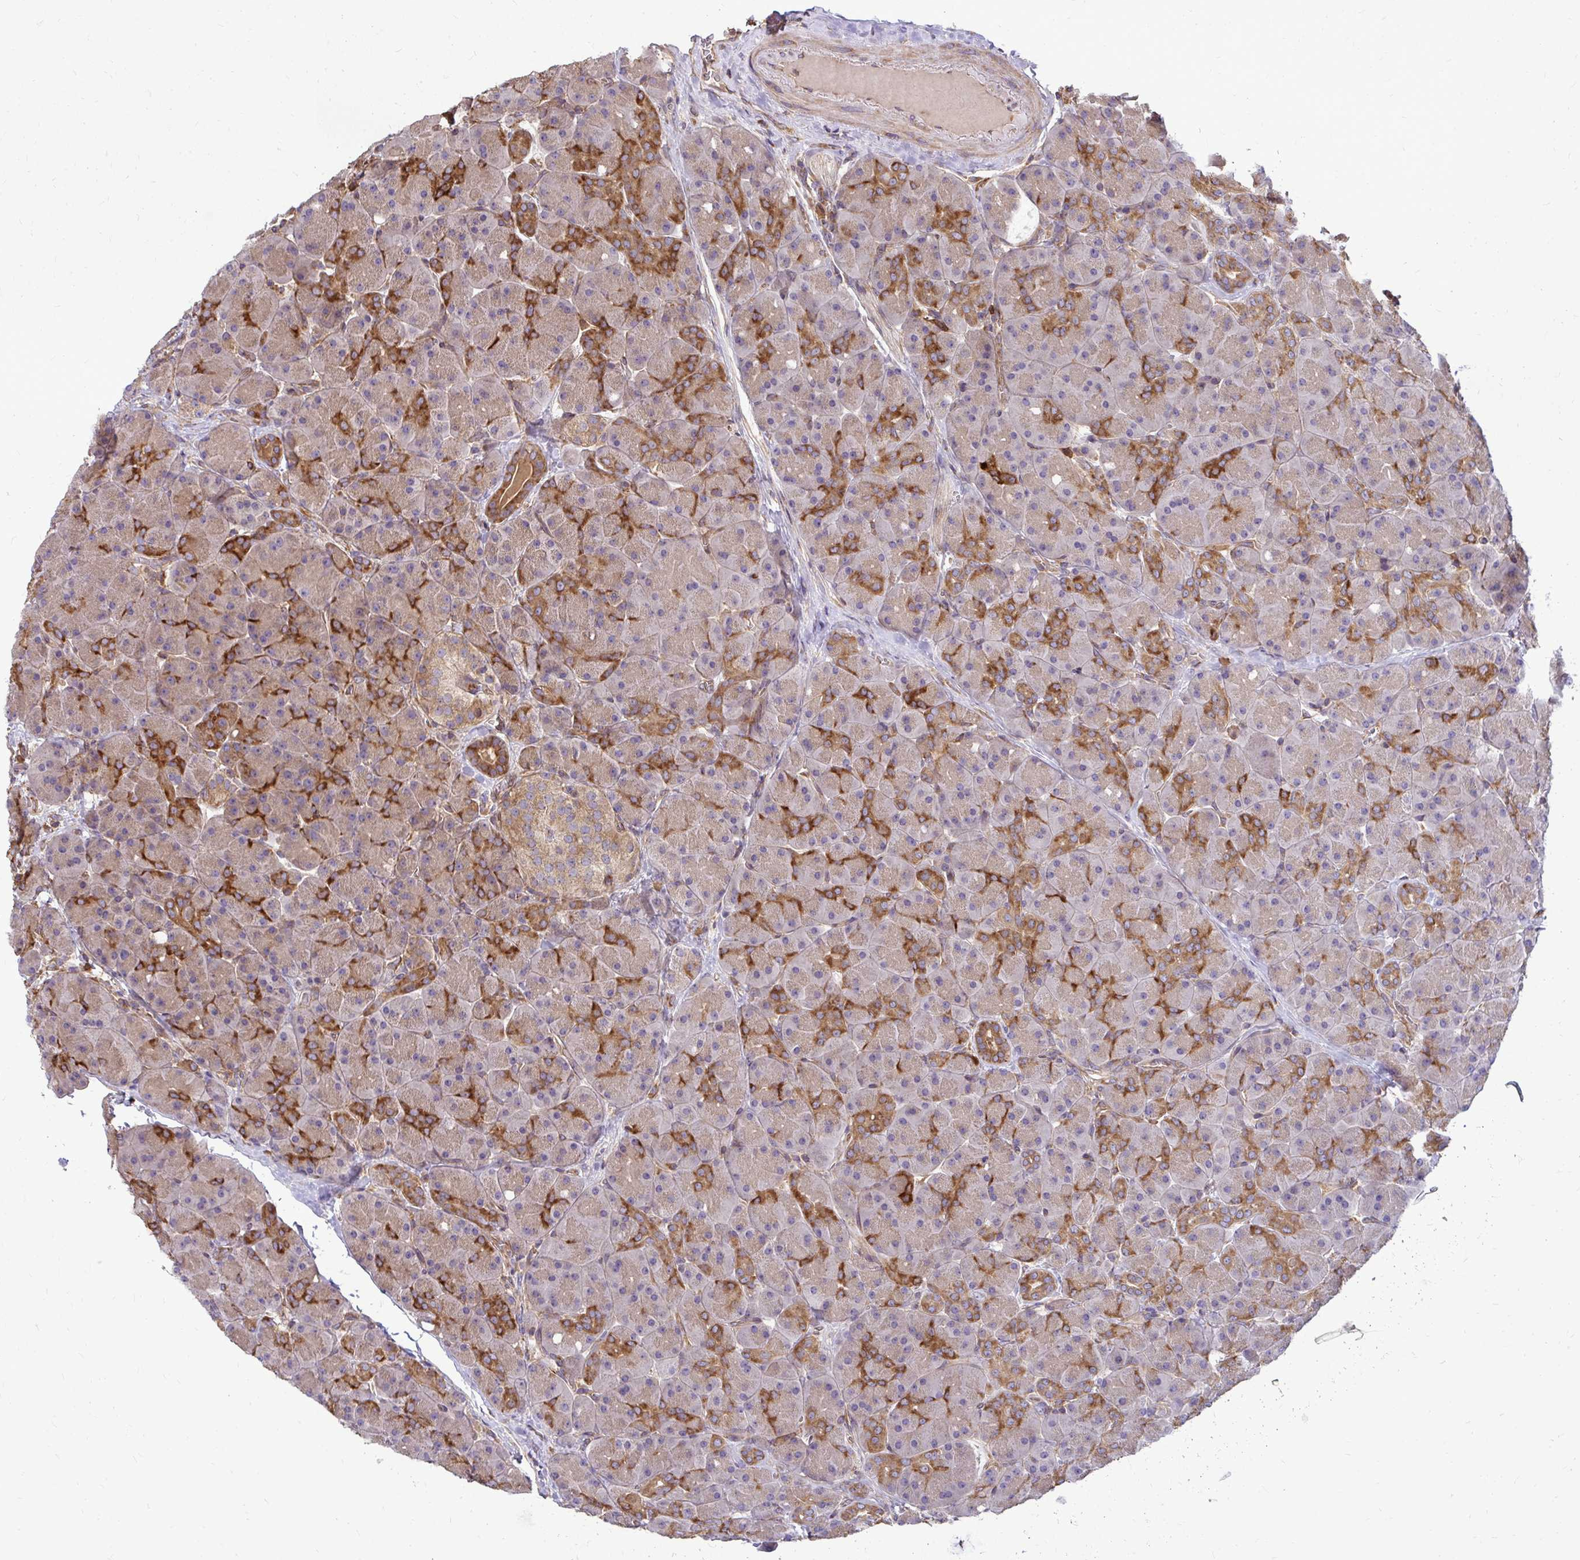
{"staining": {"intensity": "strong", "quantity": "25%-75%", "location": "cytoplasmic/membranous"}, "tissue": "pancreas", "cell_type": "Exocrine glandular cells", "image_type": "normal", "snomed": [{"axis": "morphology", "description": "Normal tissue, NOS"}, {"axis": "topography", "description": "Pancreas"}], "caption": "Immunohistochemistry photomicrograph of unremarkable pancreas stained for a protein (brown), which shows high levels of strong cytoplasmic/membranous staining in approximately 25%-75% of exocrine glandular cells.", "gene": "FMR1", "patient": {"sex": "male", "age": 55}}